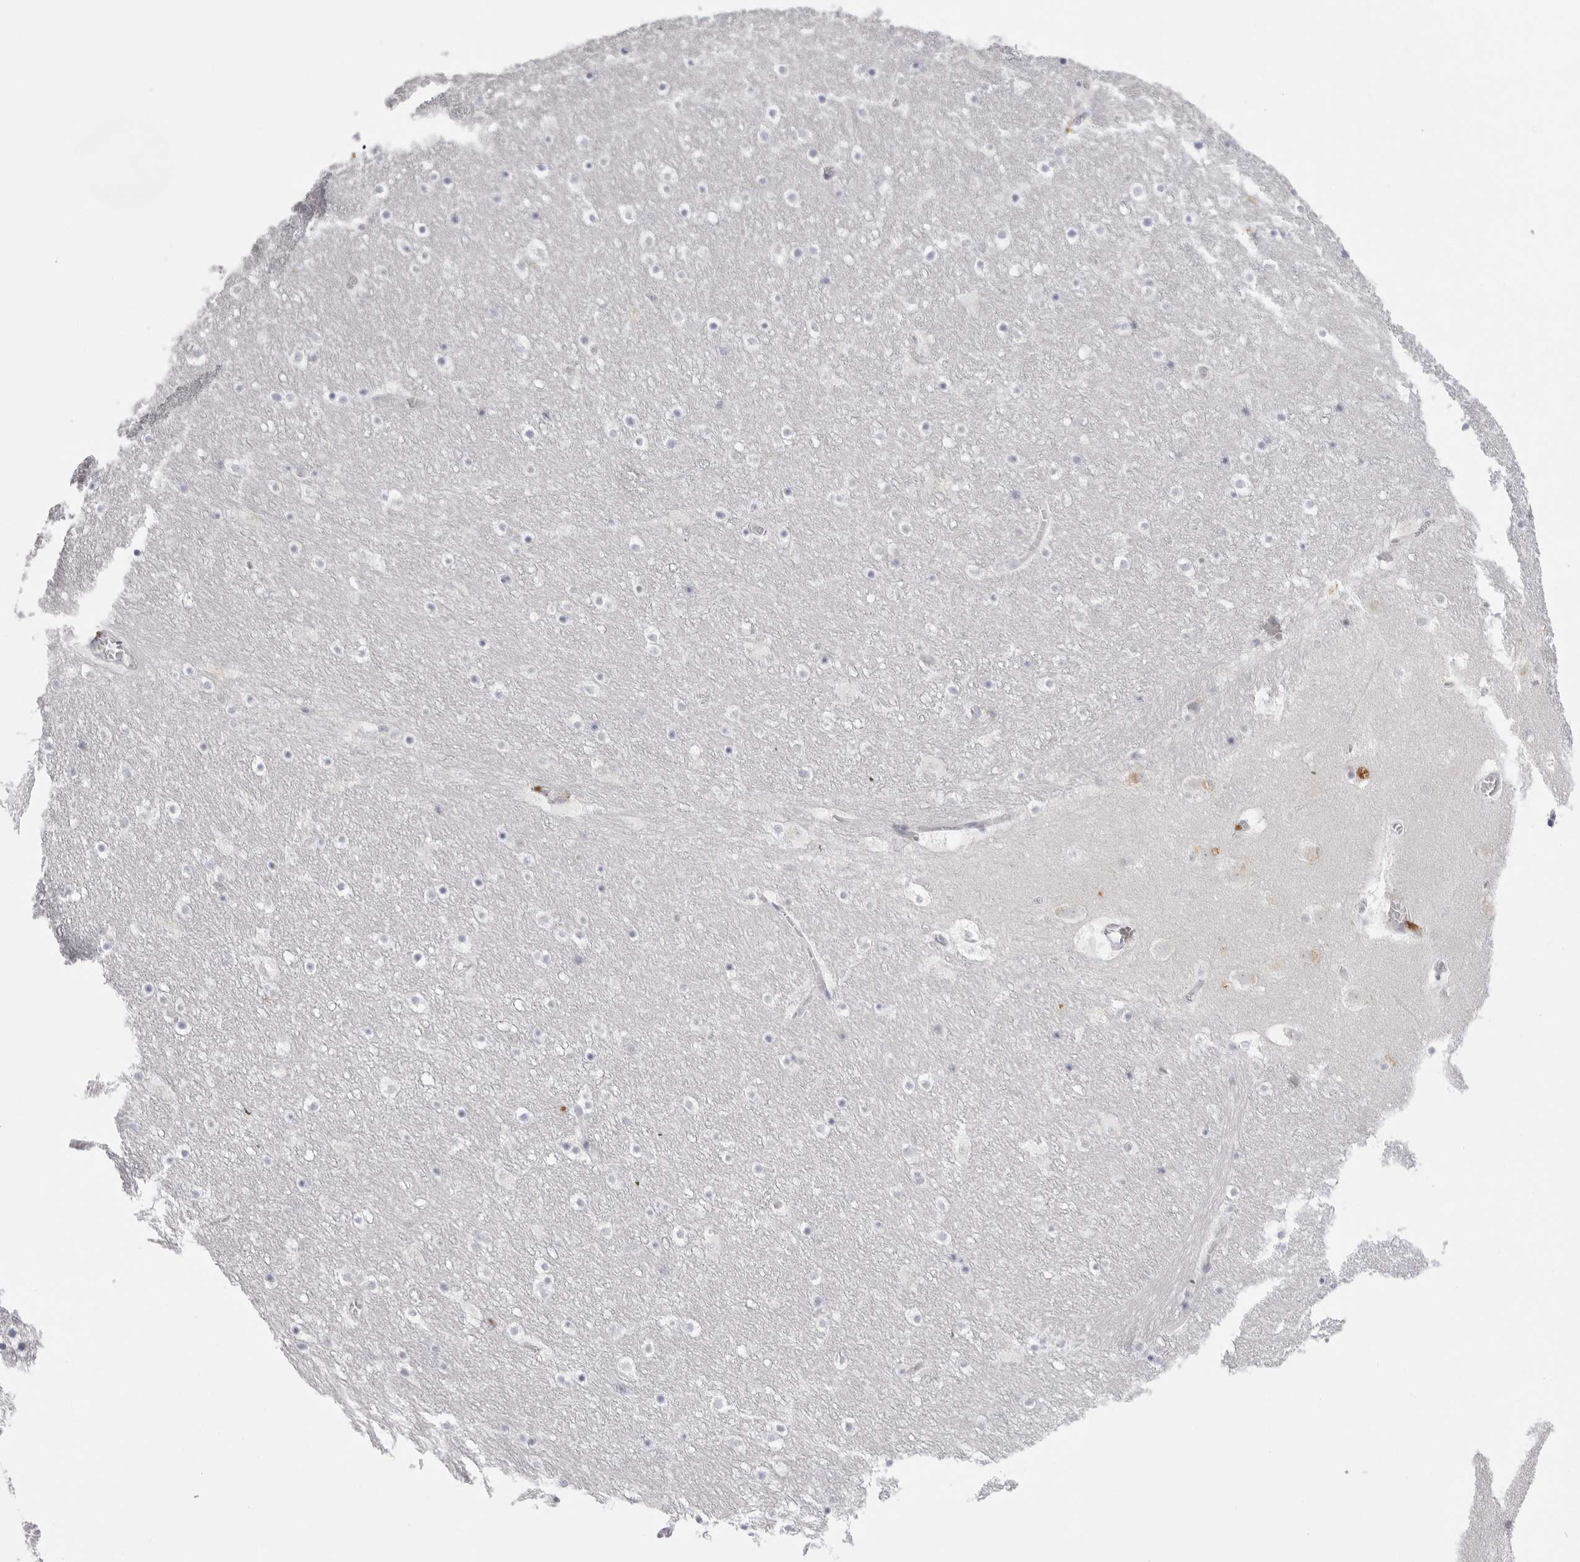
{"staining": {"intensity": "negative", "quantity": "none", "location": "none"}, "tissue": "caudate", "cell_type": "Glial cells", "image_type": "normal", "snomed": [{"axis": "morphology", "description": "Normal tissue, NOS"}, {"axis": "topography", "description": "Lateral ventricle wall"}], "caption": "A high-resolution histopathology image shows immunohistochemistry (IHC) staining of unremarkable caudate, which shows no significant positivity in glial cells. (DAB immunohistochemistry, high magnification).", "gene": "IL25", "patient": {"sex": "male", "age": 45}}